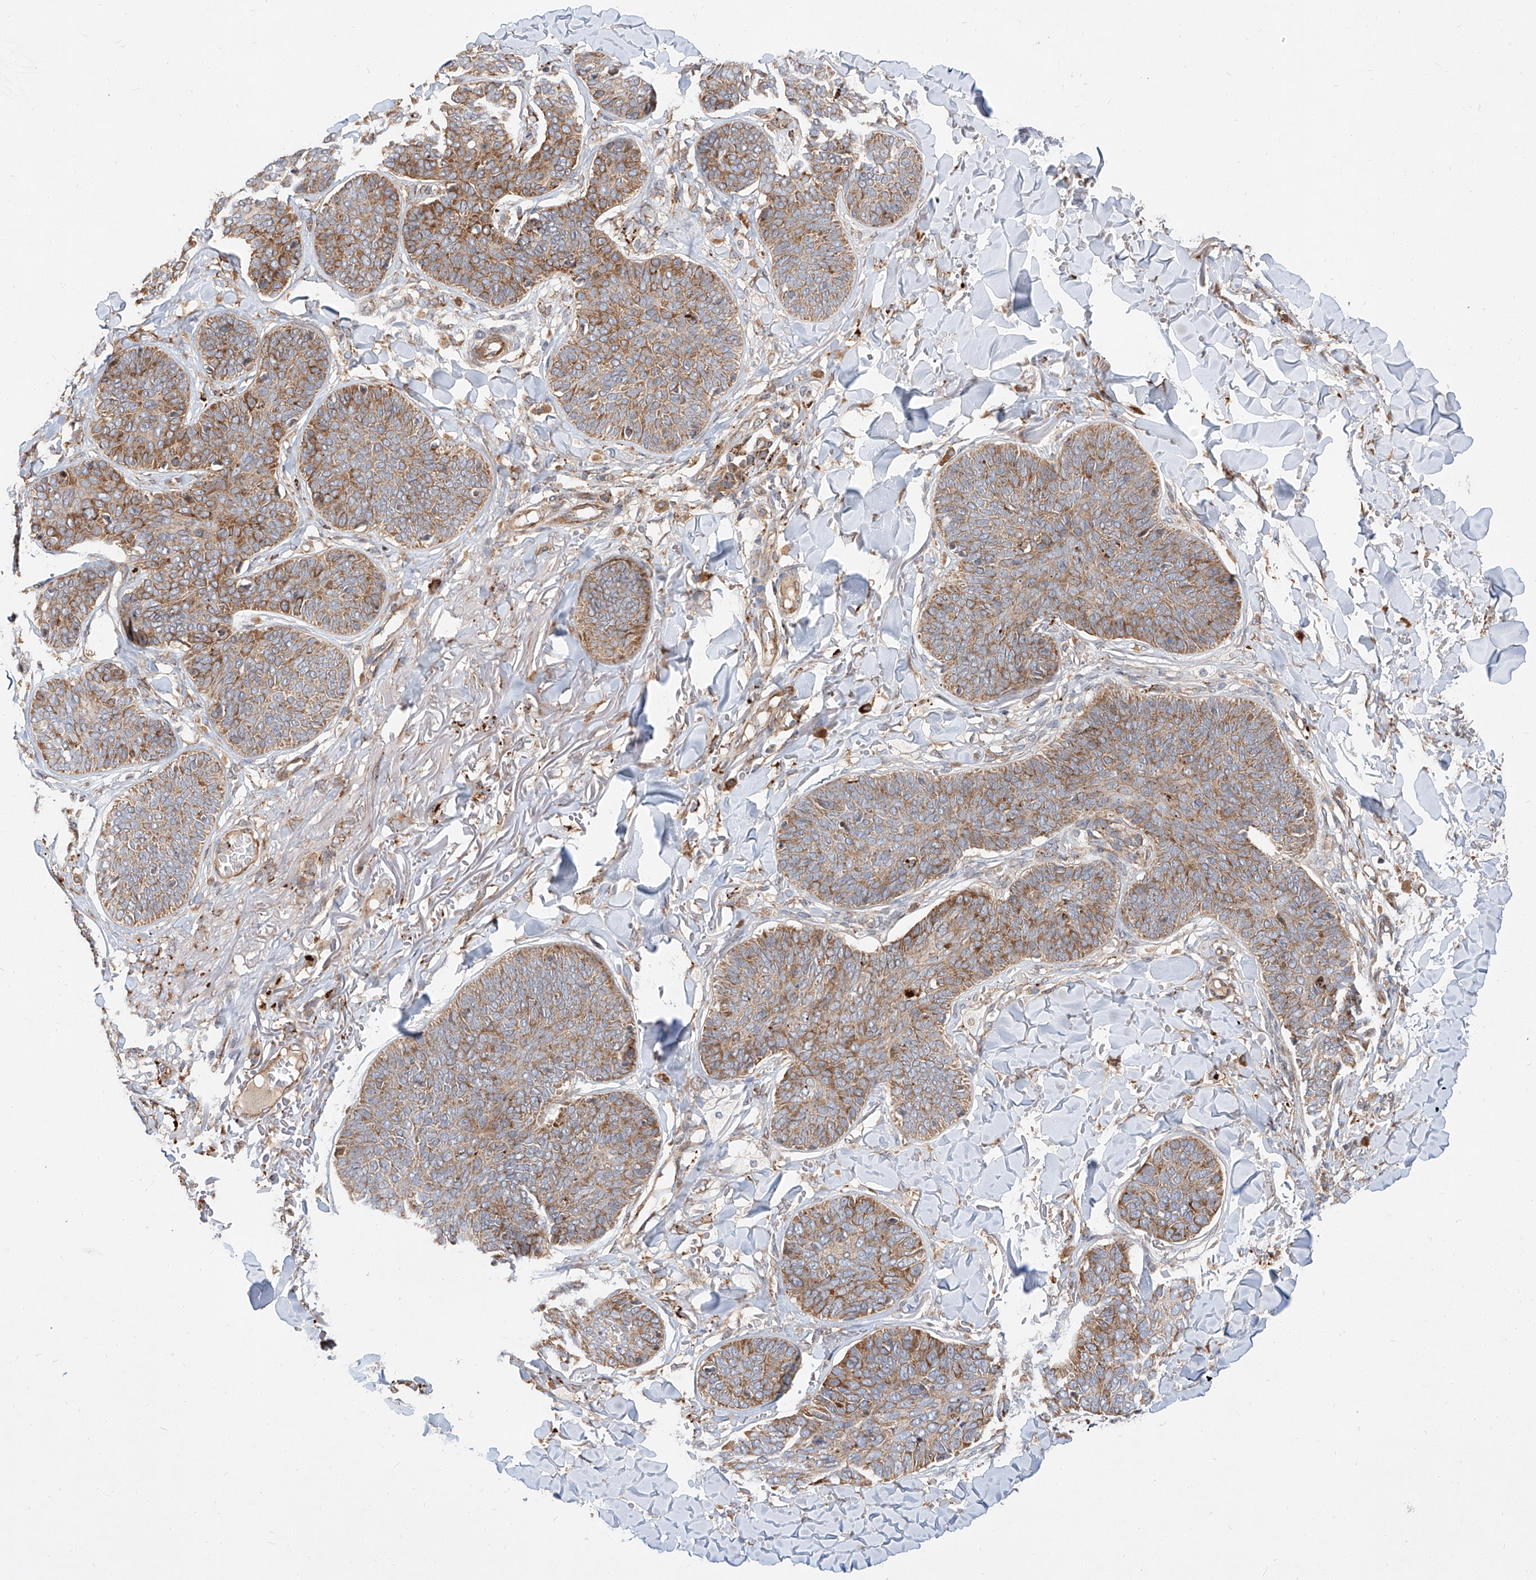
{"staining": {"intensity": "moderate", "quantity": ">75%", "location": "cytoplasmic/membranous"}, "tissue": "skin cancer", "cell_type": "Tumor cells", "image_type": "cancer", "snomed": [{"axis": "morphology", "description": "Basal cell carcinoma"}, {"axis": "topography", "description": "Skin"}], "caption": "High-power microscopy captured an IHC histopathology image of skin cancer (basal cell carcinoma), revealing moderate cytoplasmic/membranous positivity in approximately >75% of tumor cells.", "gene": "DIRAS3", "patient": {"sex": "male", "age": 85}}